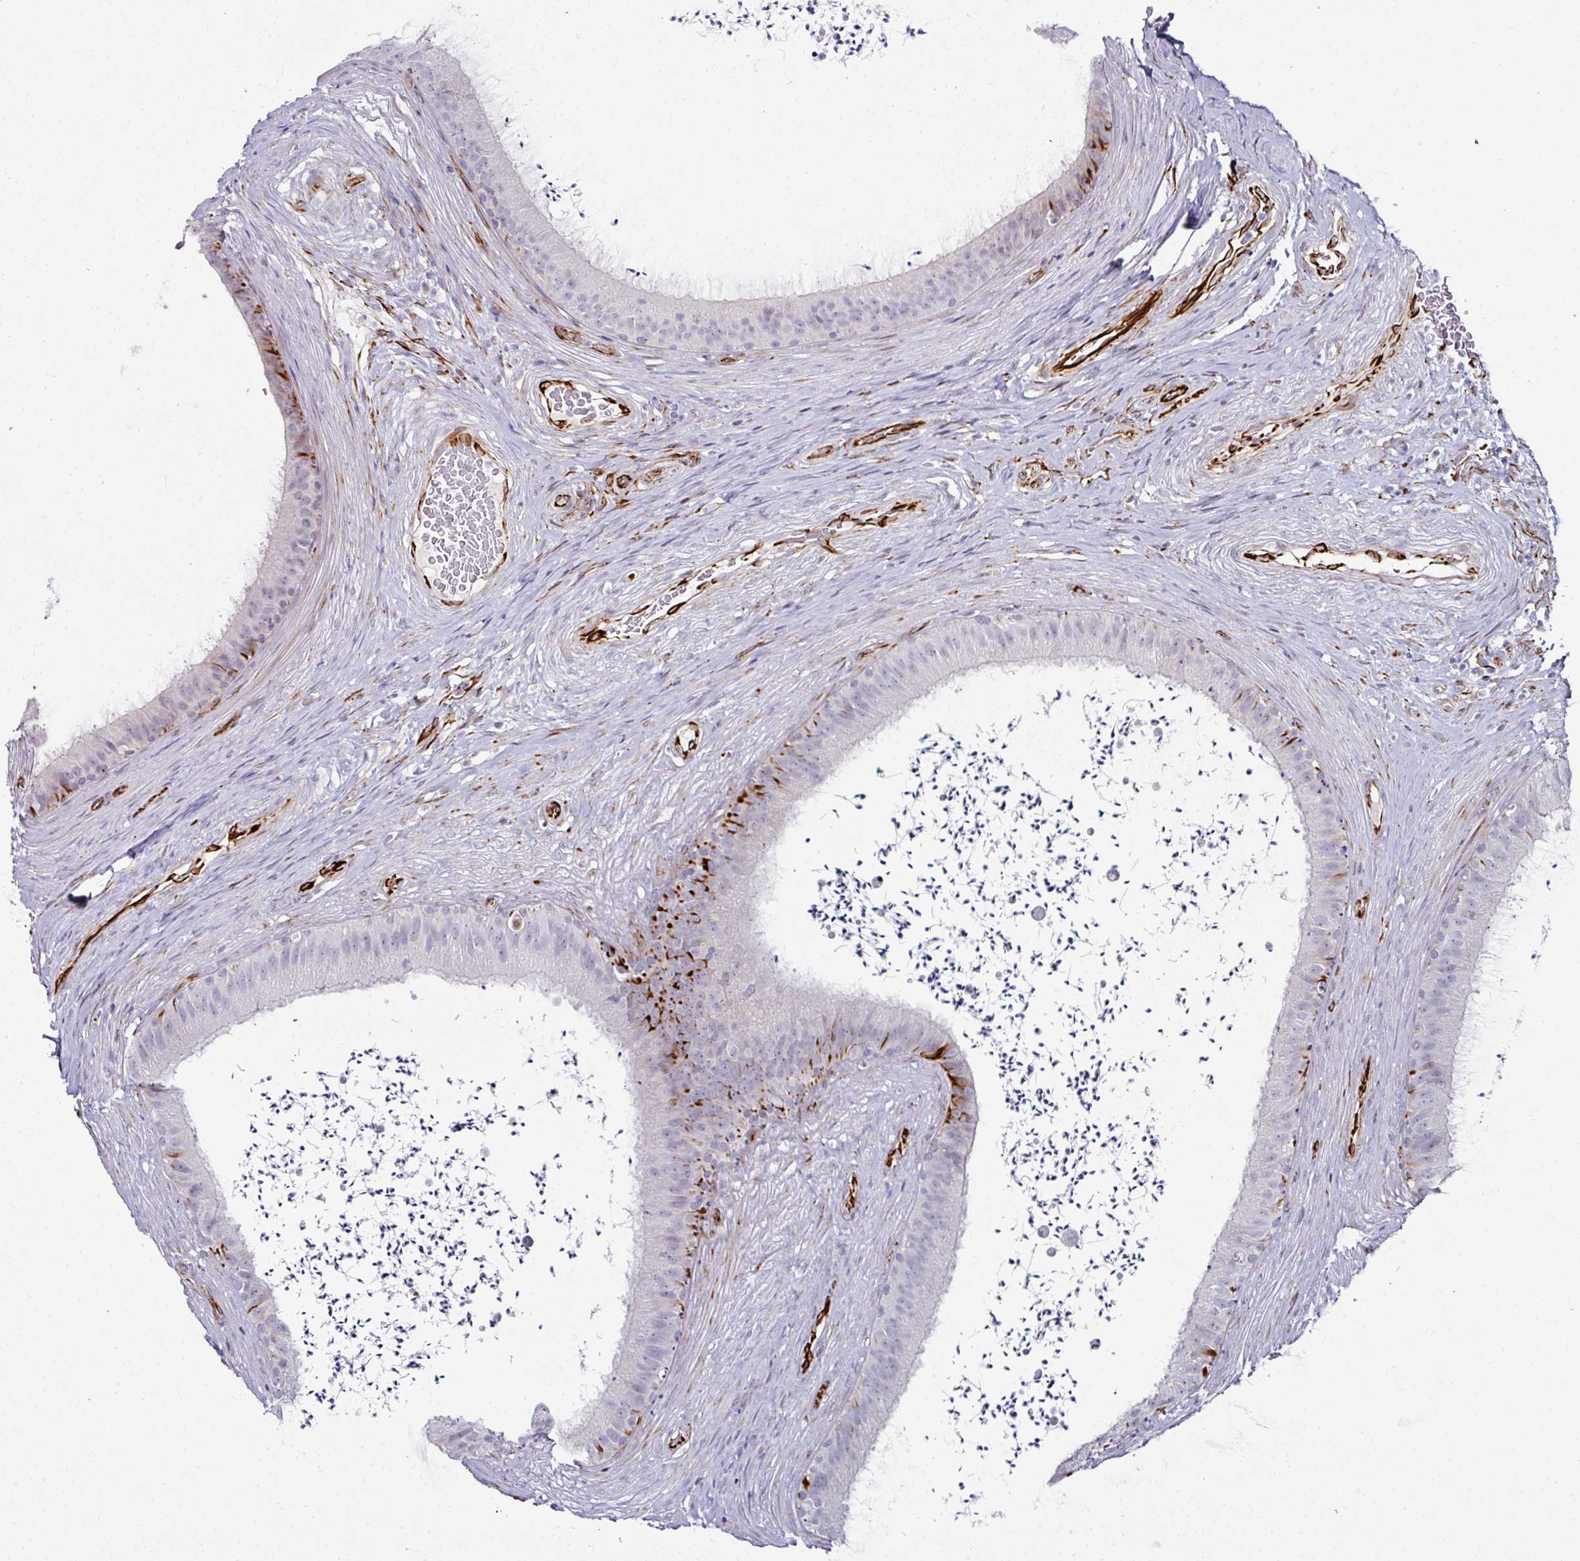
{"staining": {"intensity": "strong", "quantity": "<25%", "location": "cytoplasmic/membranous"}, "tissue": "epididymis", "cell_type": "Glandular cells", "image_type": "normal", "snomed": [{"axis": "morphology", "description": "Normal tissue, NOS"}, {"axis": "topography", "description": "Testis"}, {"axis": "topography", "description": "Epididymis"}], "caption": "Protein analysis of normal epididymis displays strong cytoplasmic/membranous expression in about <25% of glandular cells.", "gene": "TMPRSS9", "patient": {"sex": "male", "age": 41}}